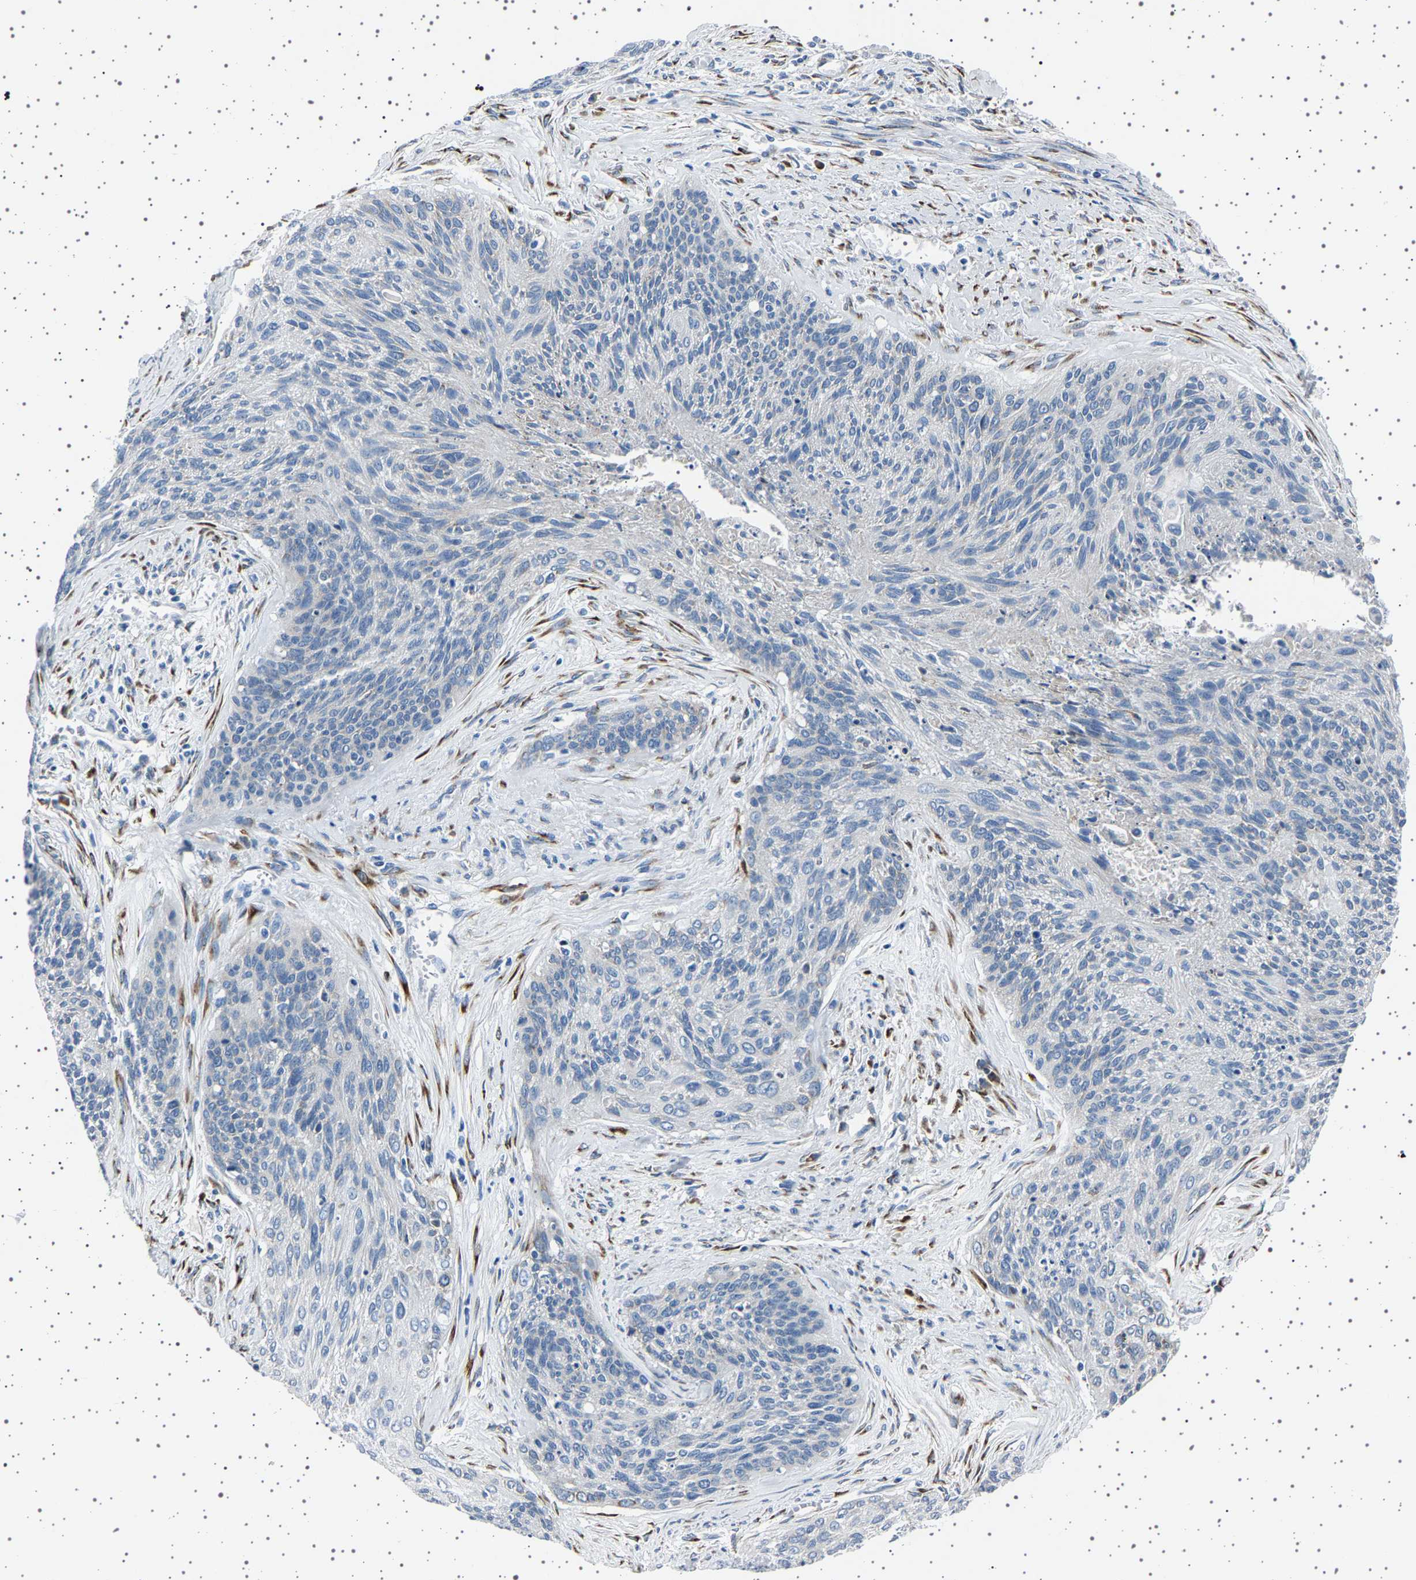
{"staining": {"intensity": "negative", "quantity": "none", "location": "none"}, "tissue": "cervical cancer", "cell_type": "Tumor cells", "image_type": "cancer", "snomed": [{"axis": "morphology", "description": "Squamous cell carcinoma, NOS"}, {"axis": "topography", "description": "Cervix"}], "caption": "High power microscopy histopathology image of an immunohistochemistry (IHC) photomicrograph of cervical cancer (squamous cell carcinoma), revealing no significant expression in tumor cells.", "gene": "FTCD", "patient": {"sex": "female", "age": 55}}